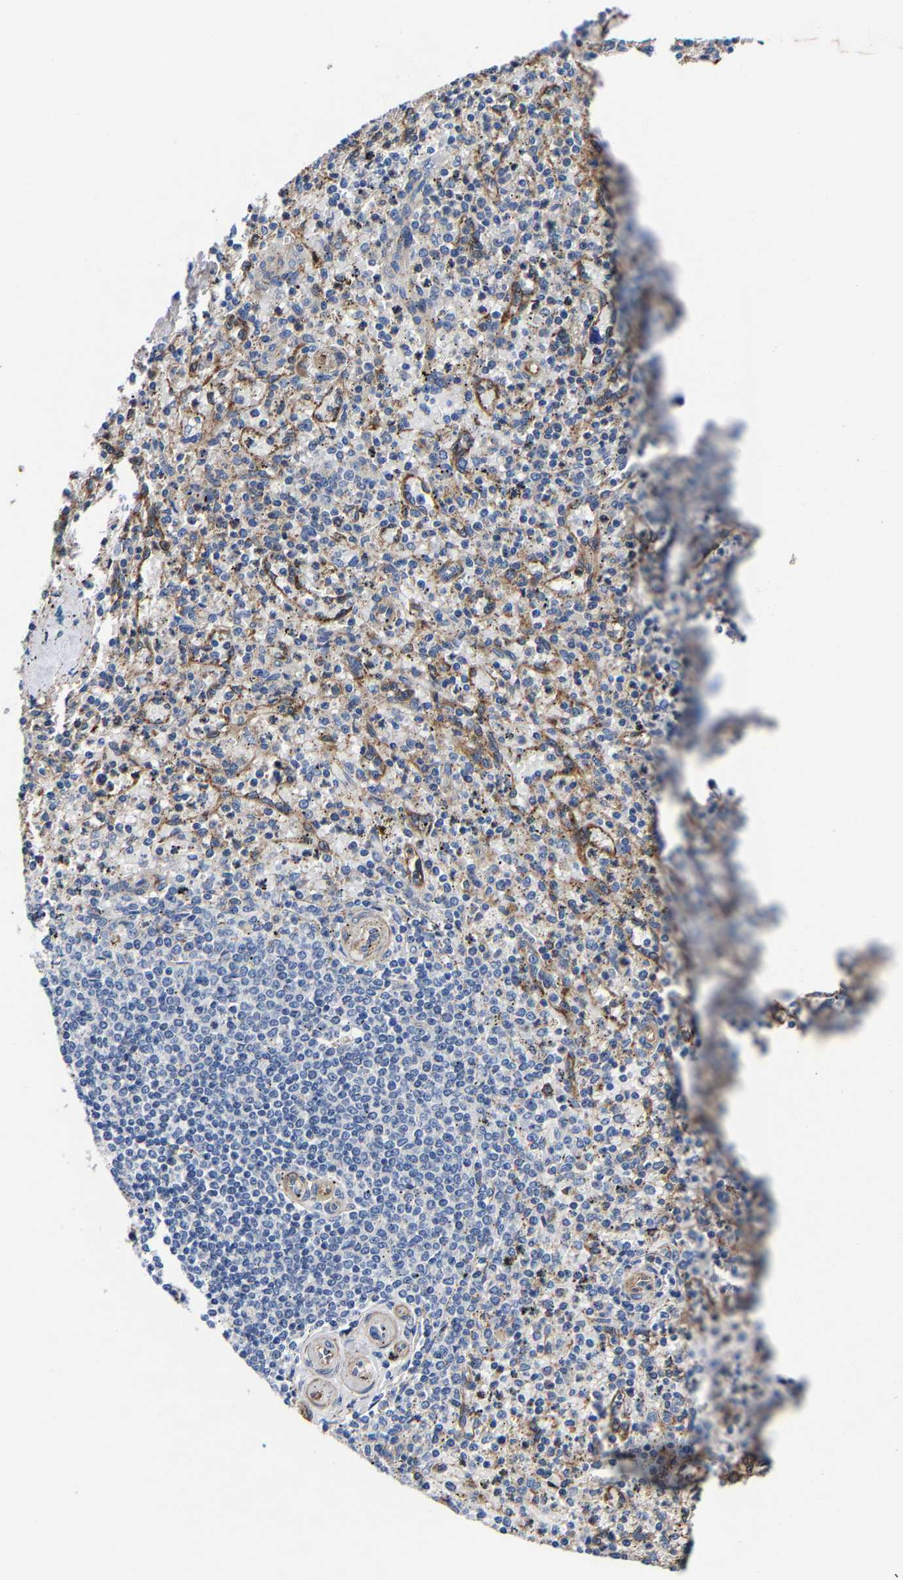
{"staining": {"intensity": "negative", "quantity": "none", "location": "none"}, "tissue": "spleen", "cell_type": "Cells in red pulp", "image_type": "normal", "snomed": [{"axis": "morphology", "description": "Normal tissue, NOS"}, {"axis": "topography", "description": "Spleen"}], "caption": "Immunohistochemical staining of unremarkable spleen displays no significant expression in cells in red pulp. (DAB immunohistochemistry, high magnification).", "gene": "SLC12A2", "patient": {"sex": "male", "age": 72}}